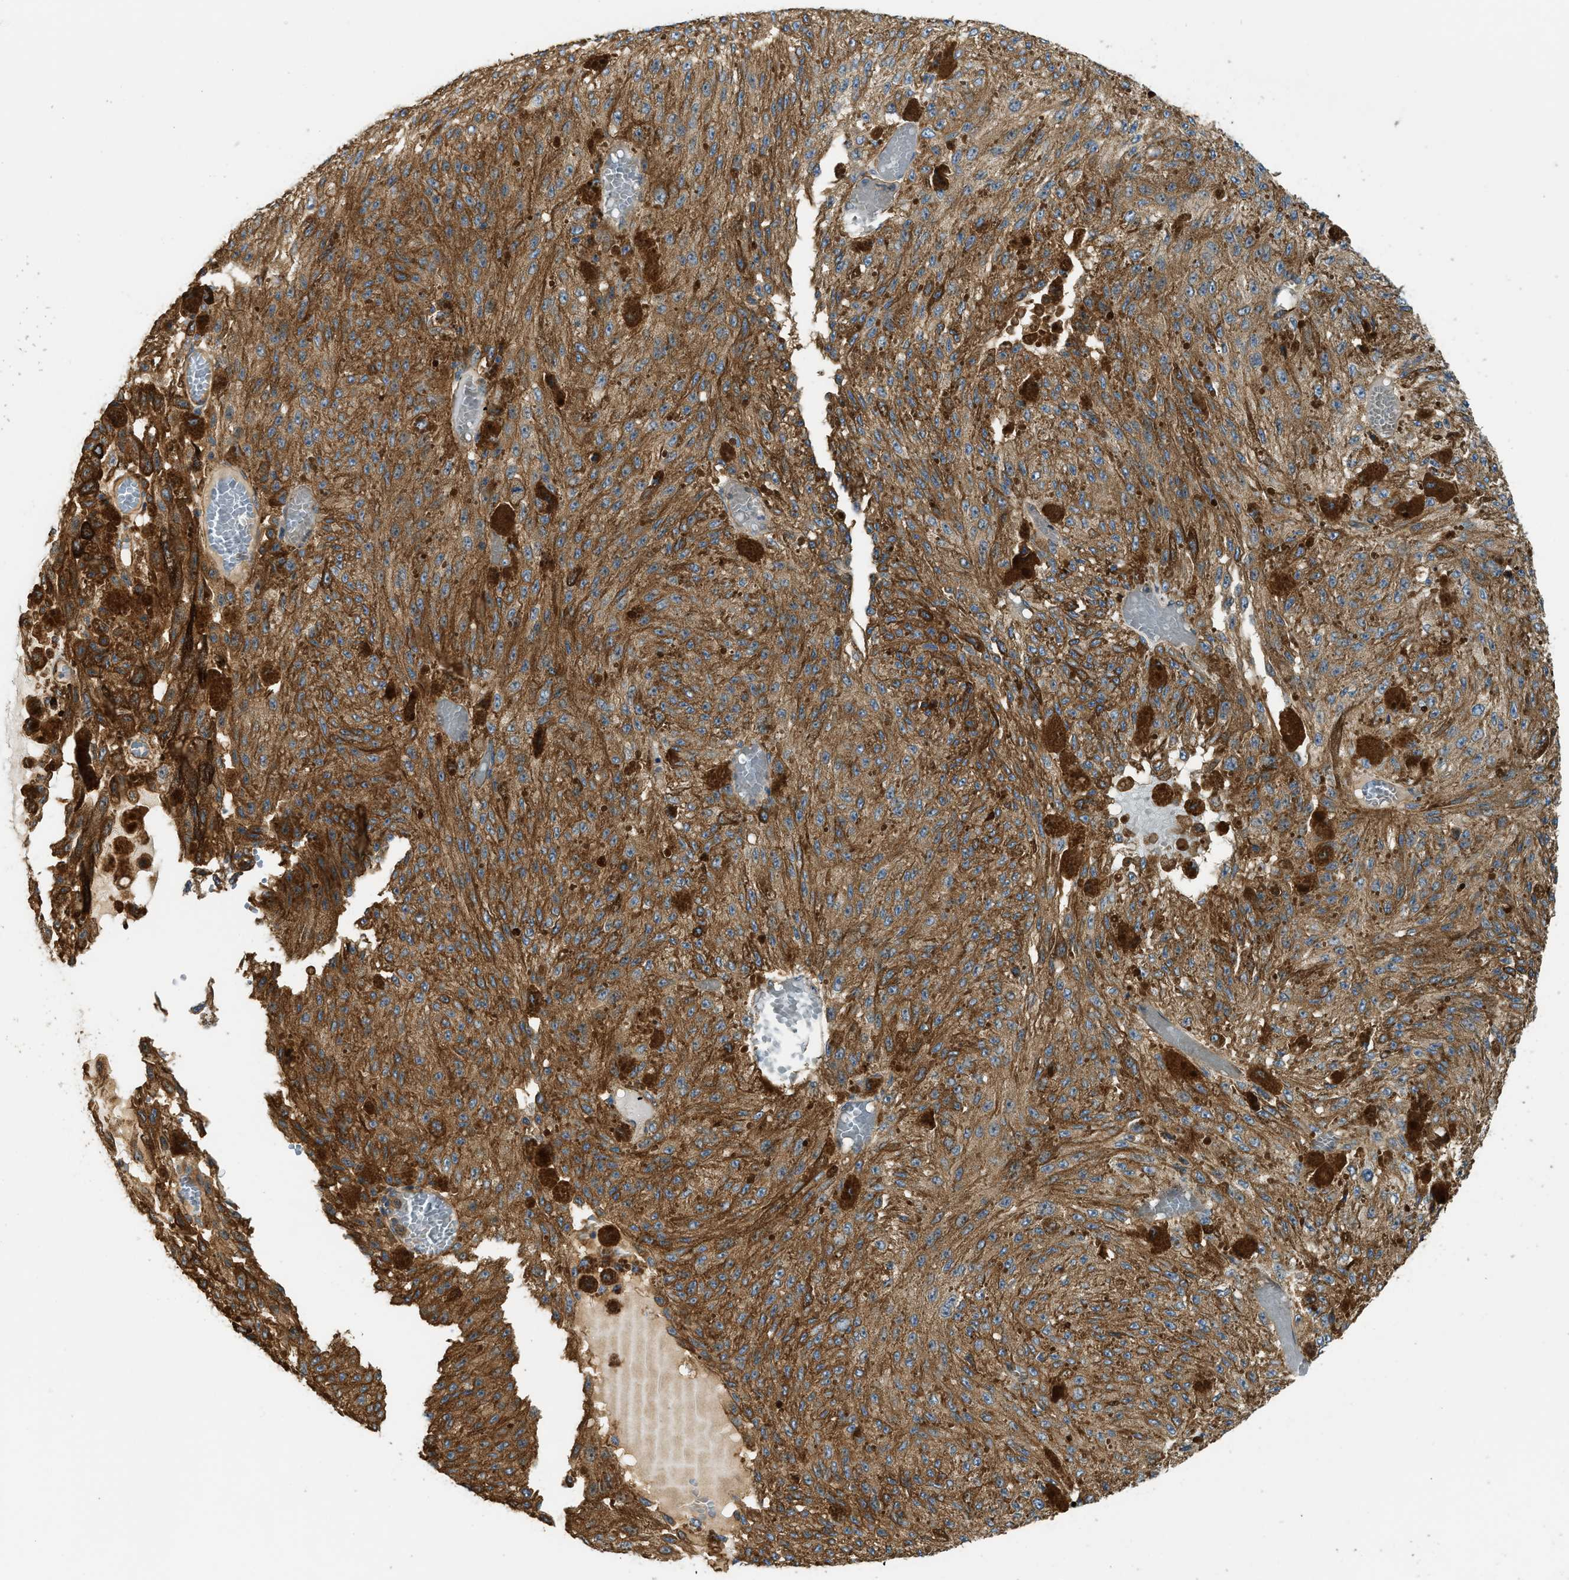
{"staining": {"intensity": "moderate", "quantity": ">75%", "location": "cytoplasmic/membranous"}, "tissue": "melanoma", "cell_type": "Tumor cells", "image_type": "cancer", "snomed": [{"axis": "morphology", "description": "Malignant melanoma, NOS"}, {"axis": "topography", "description": "Other"}], "caption": "Immunohistochemistry micrograph of human melanoma stained for a protein (brown), which demonstrates medium levels of moderate cytoplasmic/membranous expression in about >75% of tumor cells.", "gene": "DDHD2", "patient": {"sex": "male", "age": 79}}